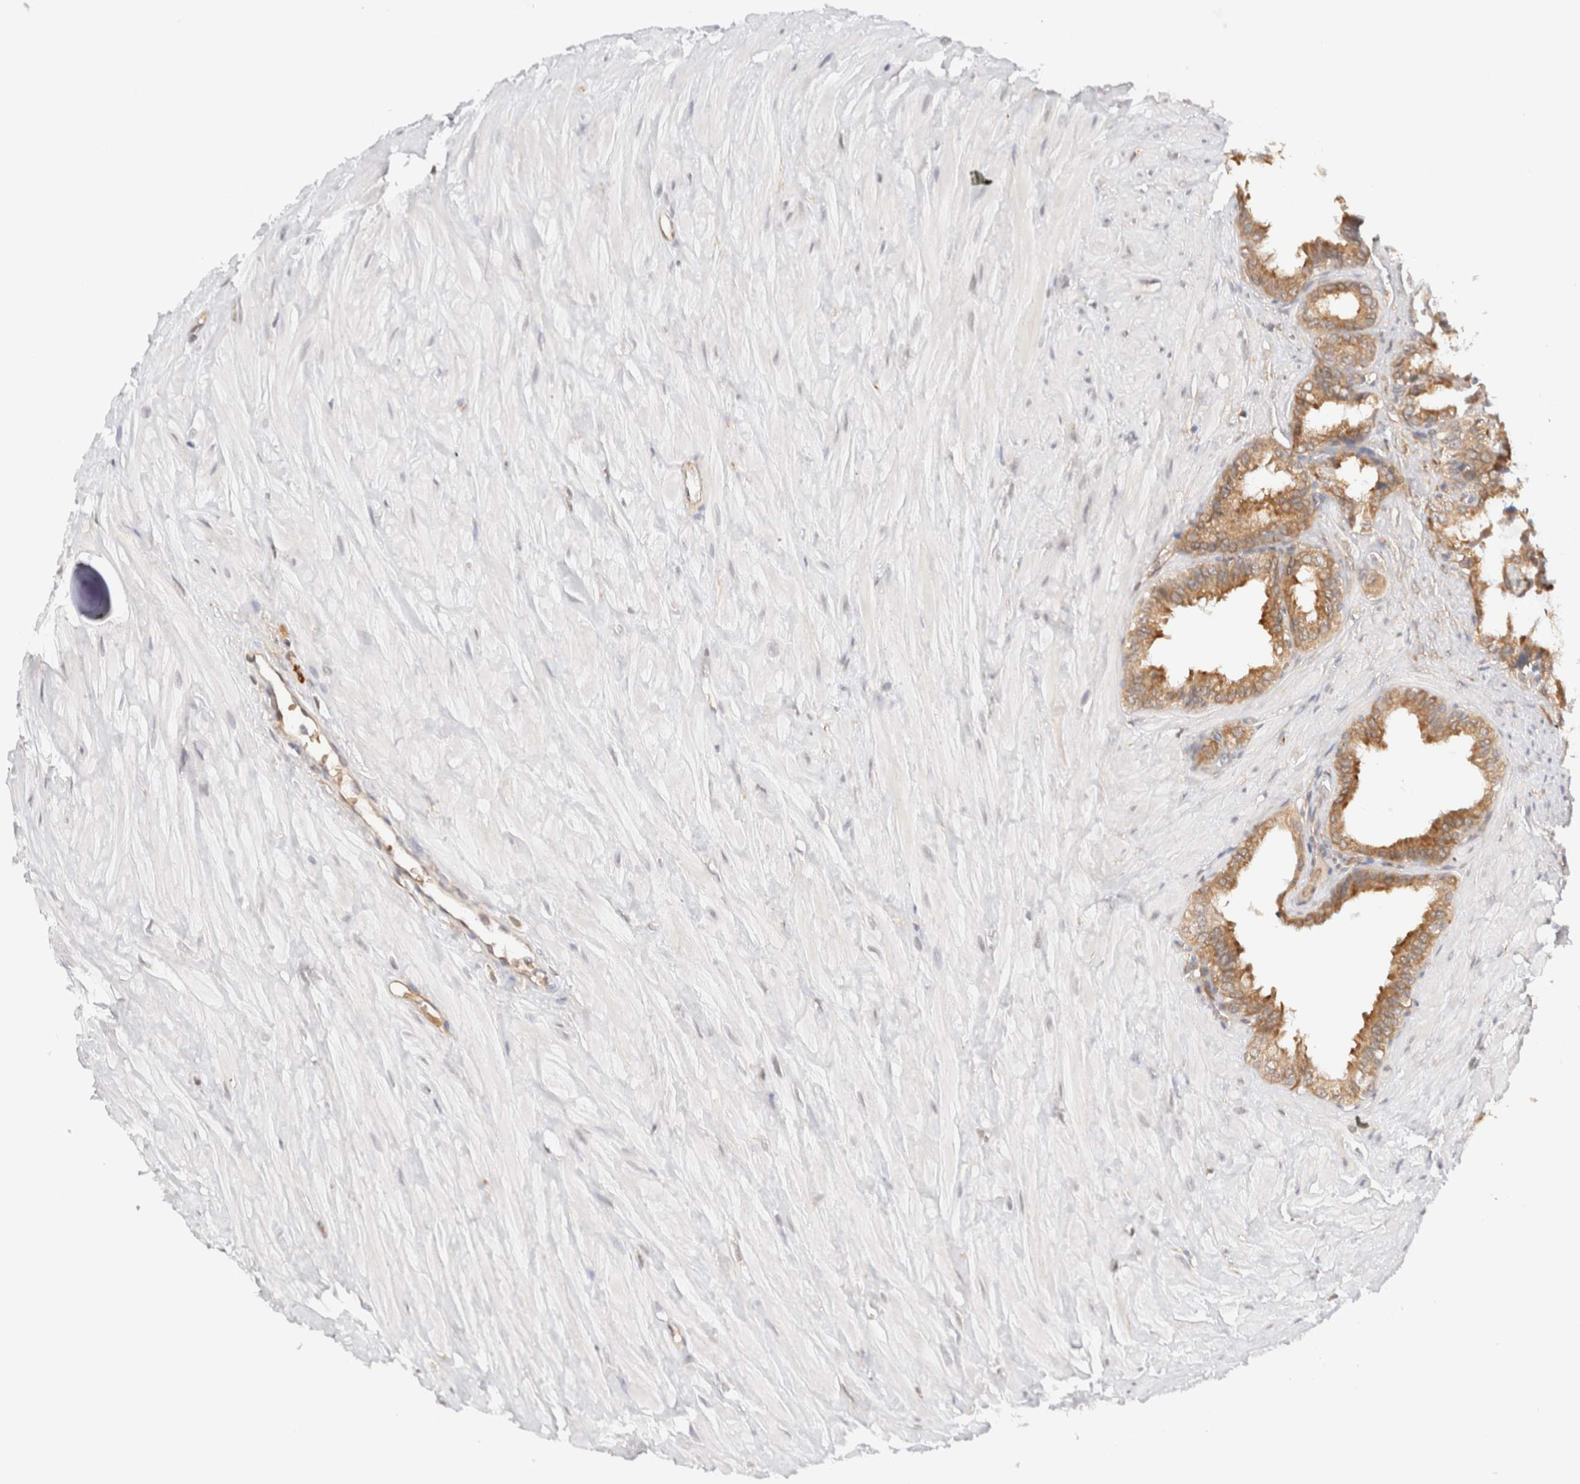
{"staining": {"intensity": "moderate", "quantity": ">75%", "location": "cytoplasmic/membranous"}, "tissue": "seminal vesicle", "cell_type": "Glandular cells", "image_type": "normal", "snomed": [{"axis": "morphology", "description": "Normal tissue, NOS"}, {"axis": "topography", "description": "Seminal veicle"}], "caption": "Protein analysis of benign seminal vesicle displays moderate cytoplasmic/membranous staining in about >75% of glandular cells.", "gene": "SYVN1", "patient": {"sex": "male", "age": 64}}